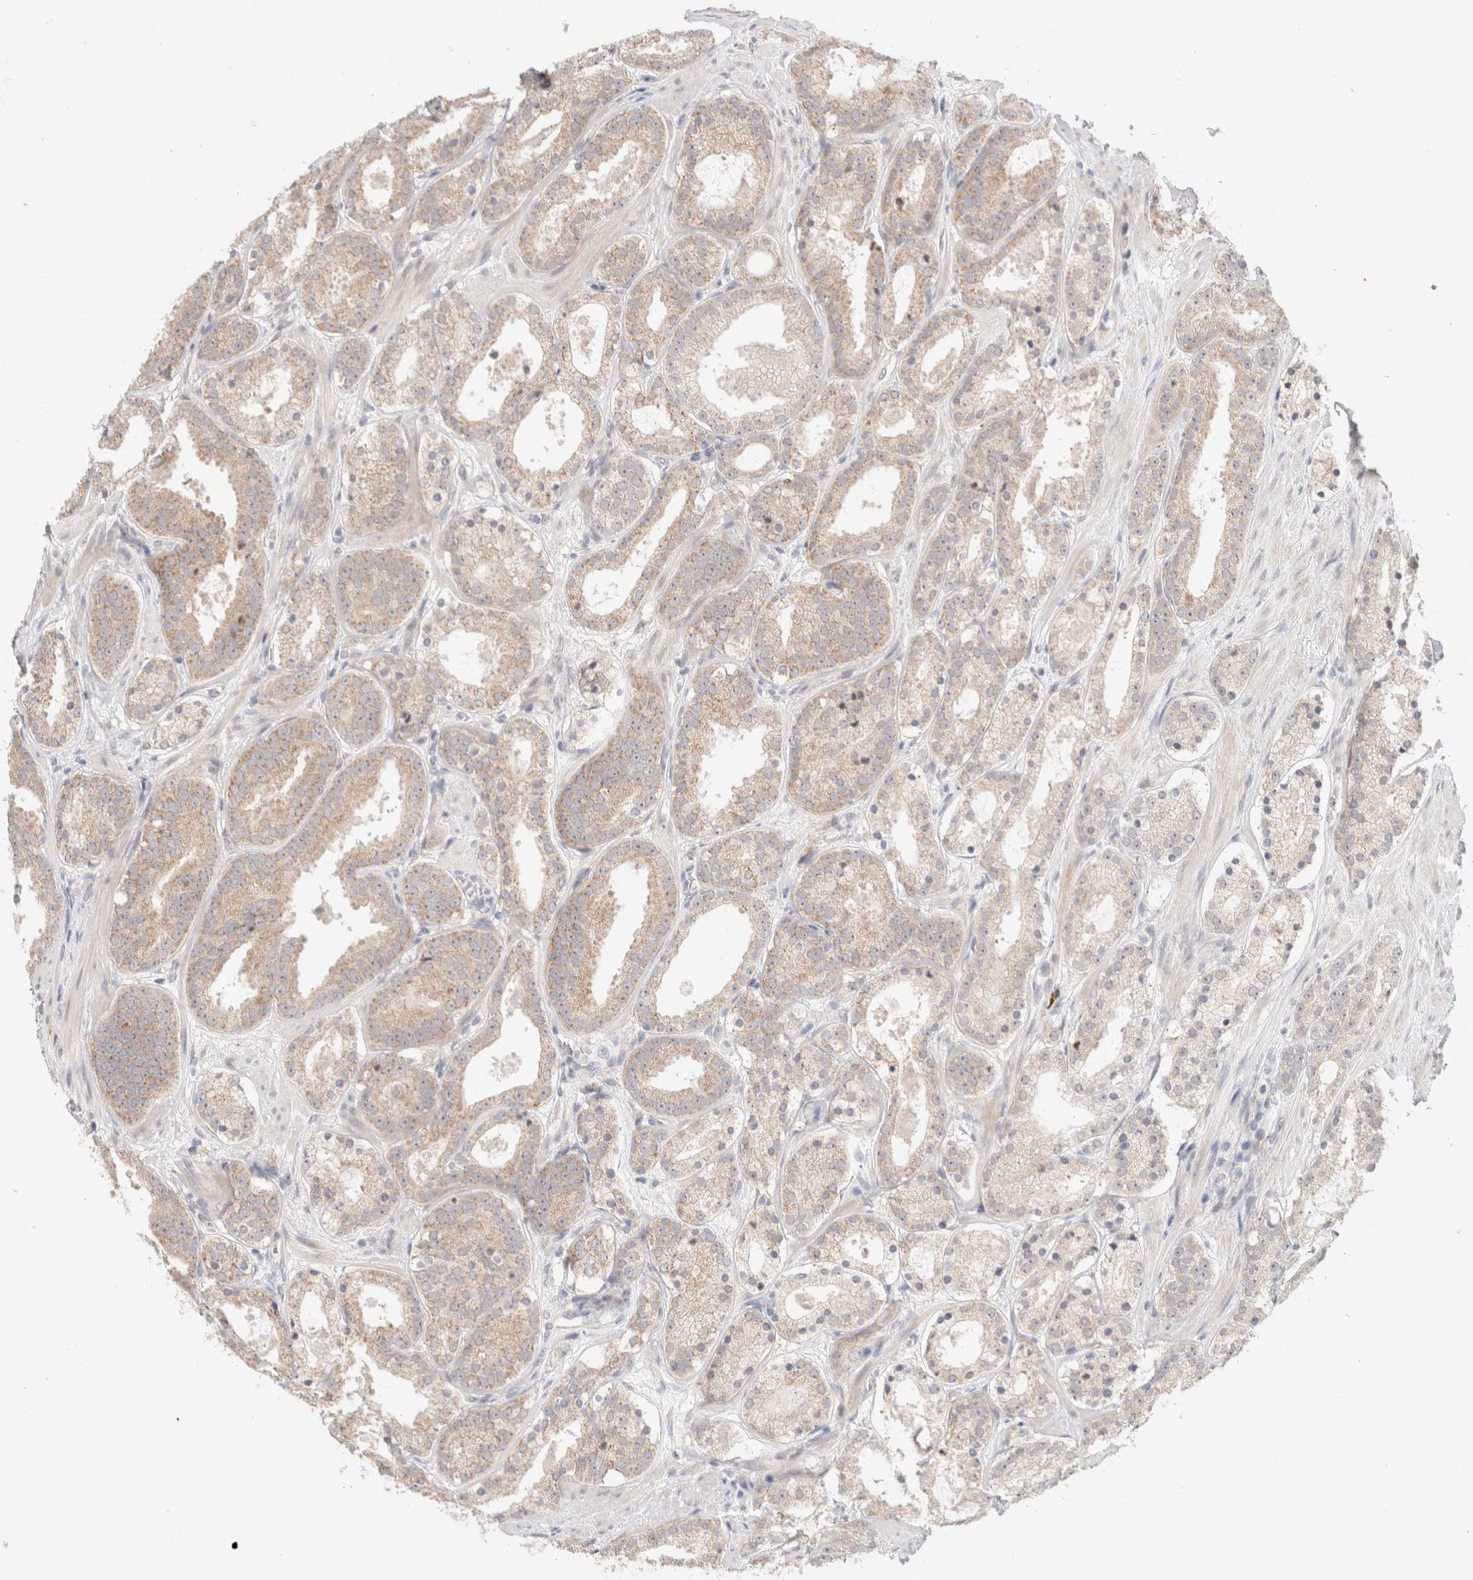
{"staining": {"intensity": "moderate", "quantity": "25%-75%", "location": "cytoplasmic/membranous"}, "tissue": "prostate cancer", "cell_type": "Tumor cells", "image_type": "cancer", "snomed": [{"axis": "morphology", "description": "Adenocarcinoma, Low grade"}, {"axis": "topography", "description": "Prostate"}], "caption": "The micrograph shows a brown stain indicating the presence of a protein in the cytoplasmic/membranous of tumor cells in low-grade adenocarcinoma (prostate). The protein is stained brown, and the nuclei are stained in blue (DAB IHC with brightfield microscopy, high magnification).", "gene": "HDLBP", "patient": {"sex": "male", "age": 69}}